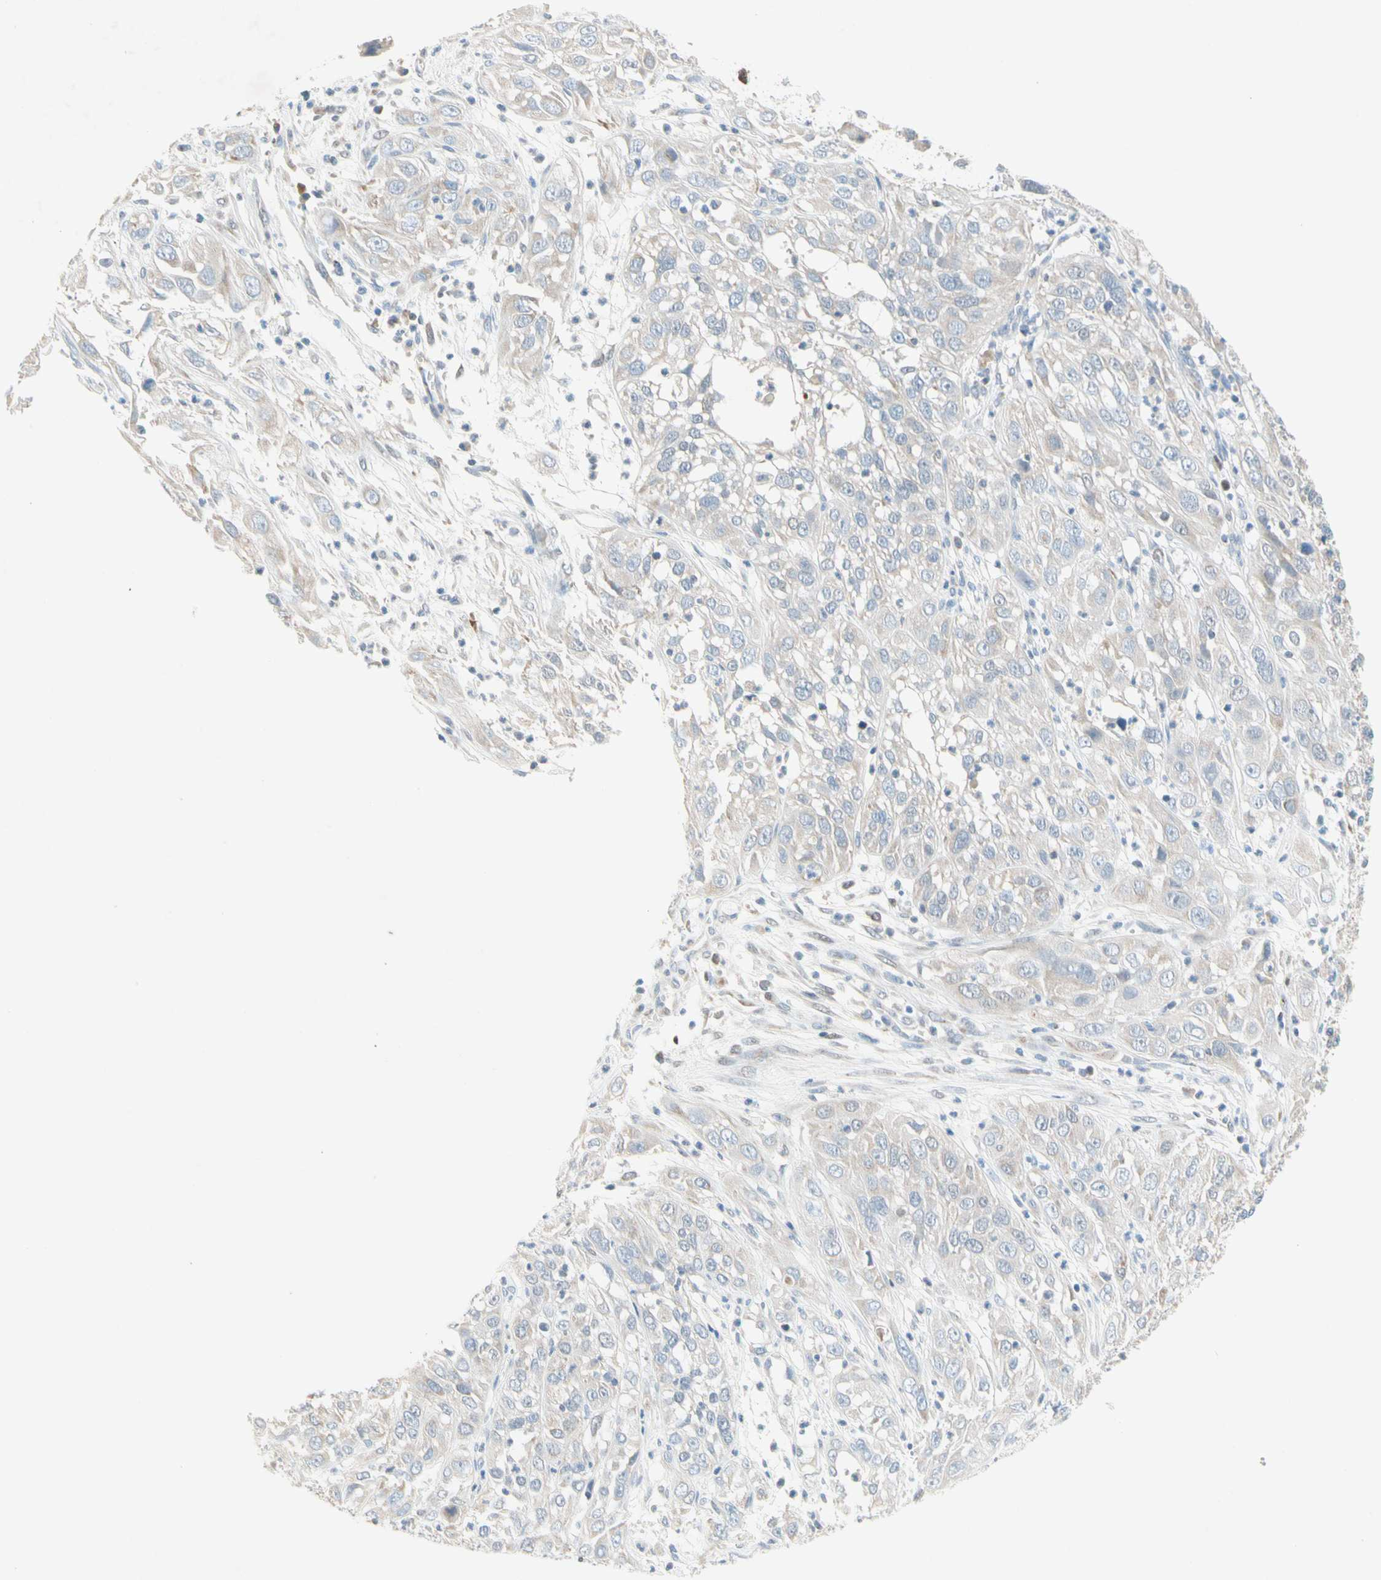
{"staining": {"intensity": "weak", "quantity": ">75%", "location": "cytoplasmic/membranous"}, "tissue": "cervical cancer", "cell_type": "Tumor cells", "image_type": "cancer", "snomed": [{"axis": "morphology", "description": "Squamous cell carcinoma, NOS"}, {"axis": "topography", "description": "Cervix"}], "caption": "Human cervical cancer stained for a protein (brown) displays weak cytoplasmic/membranous positive staining in about >75% of tumor cells.", "gene": "MFF", "patient": {"sex": "female", "age": 32}}